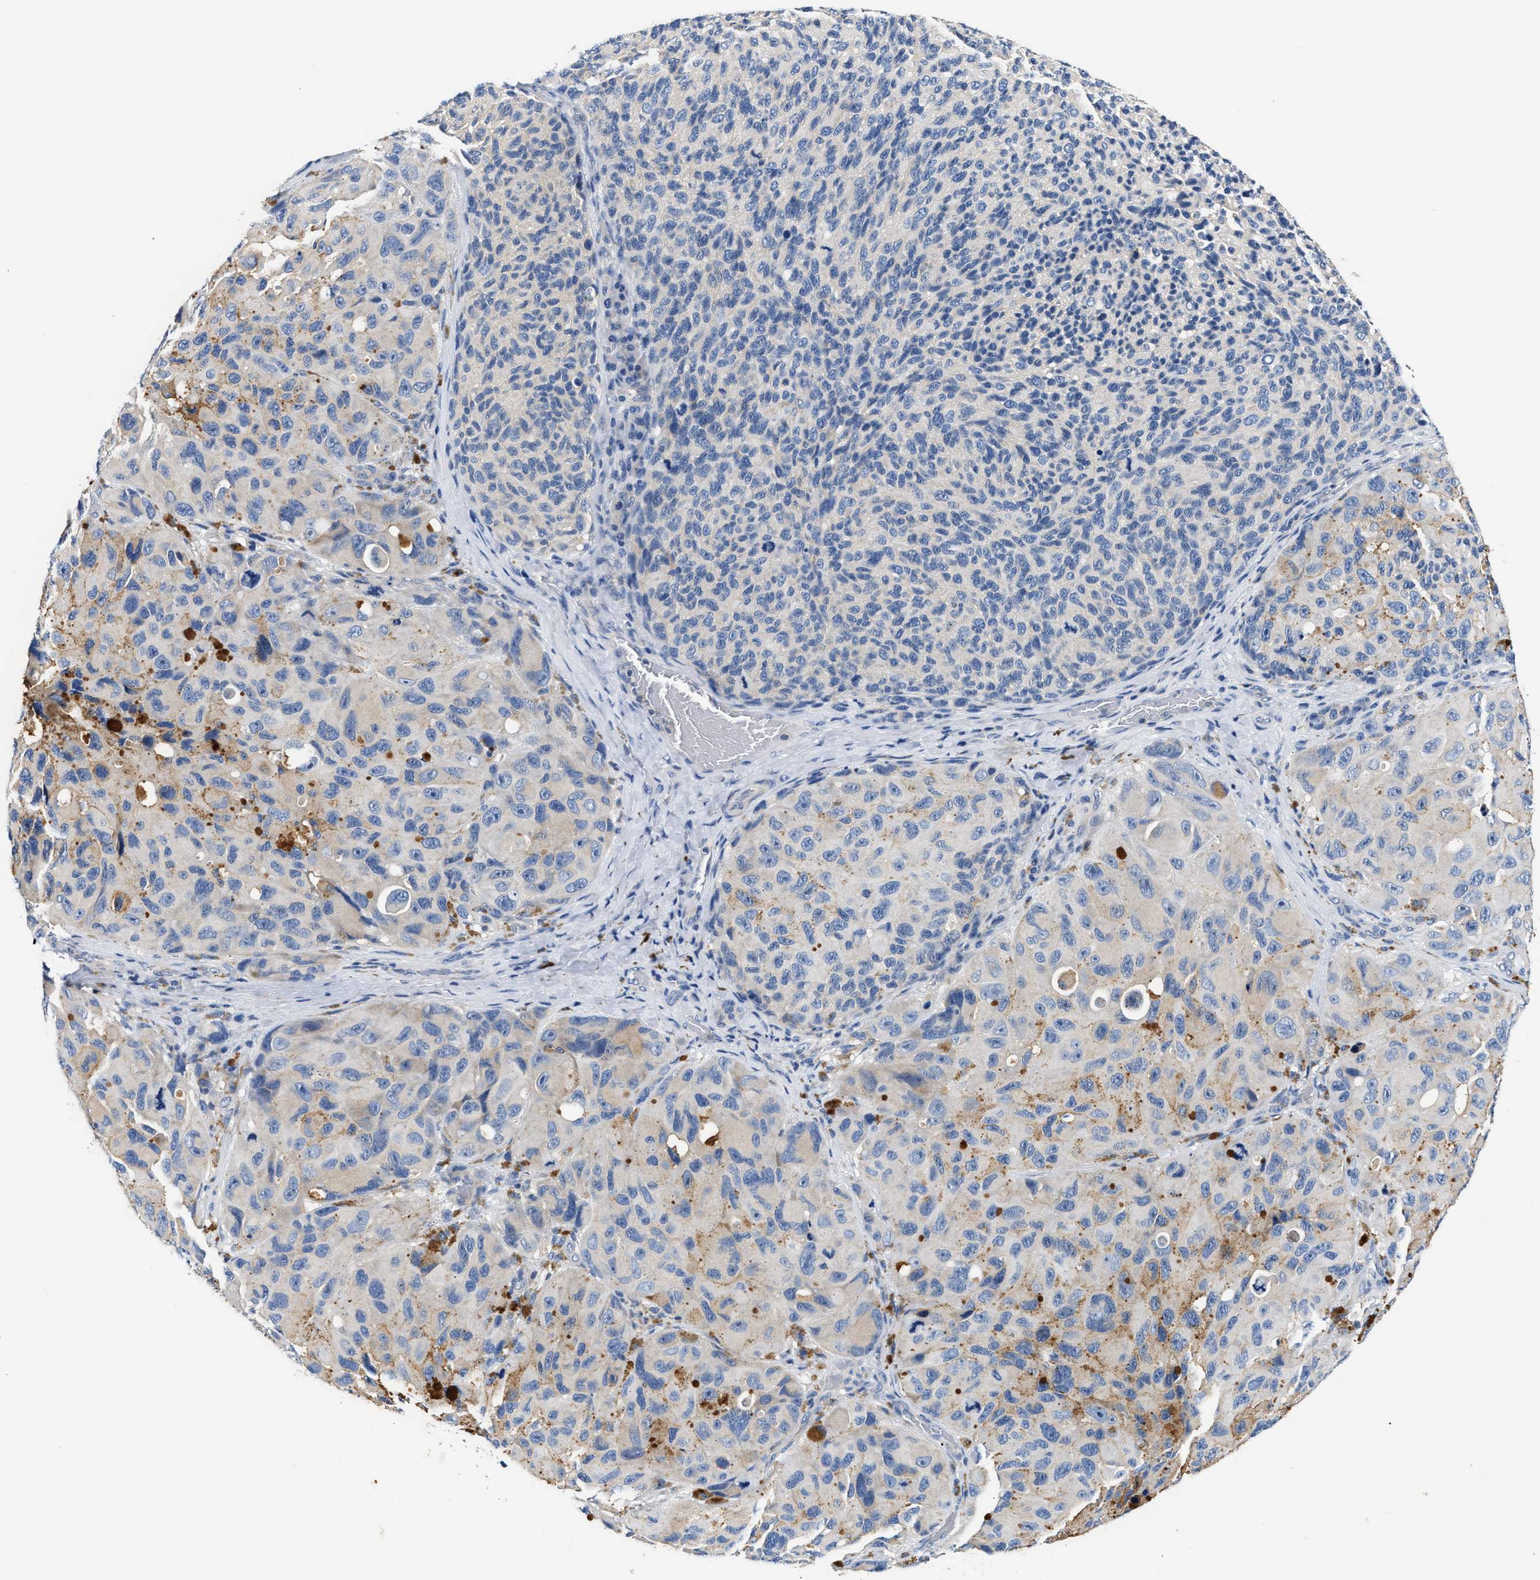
{"staining": {"intensity": "weak", "quantity": "<25%", "location": "cytoplasmic/membranous"}, "tissue": "melanoma", "cell_type": "Tumor cells", "image_type": "cancer", "snomed": [{"axis": "morphology", "description": "Malignant melanoma, NOS"}, {"axis": "topography", "description": "Skin"}], "caption": "Protein analysis of melanoma demonstrates no significant staining in tumor cells.", "gene": "TUT7", "patient": {"sex": "female", "age": 73}}